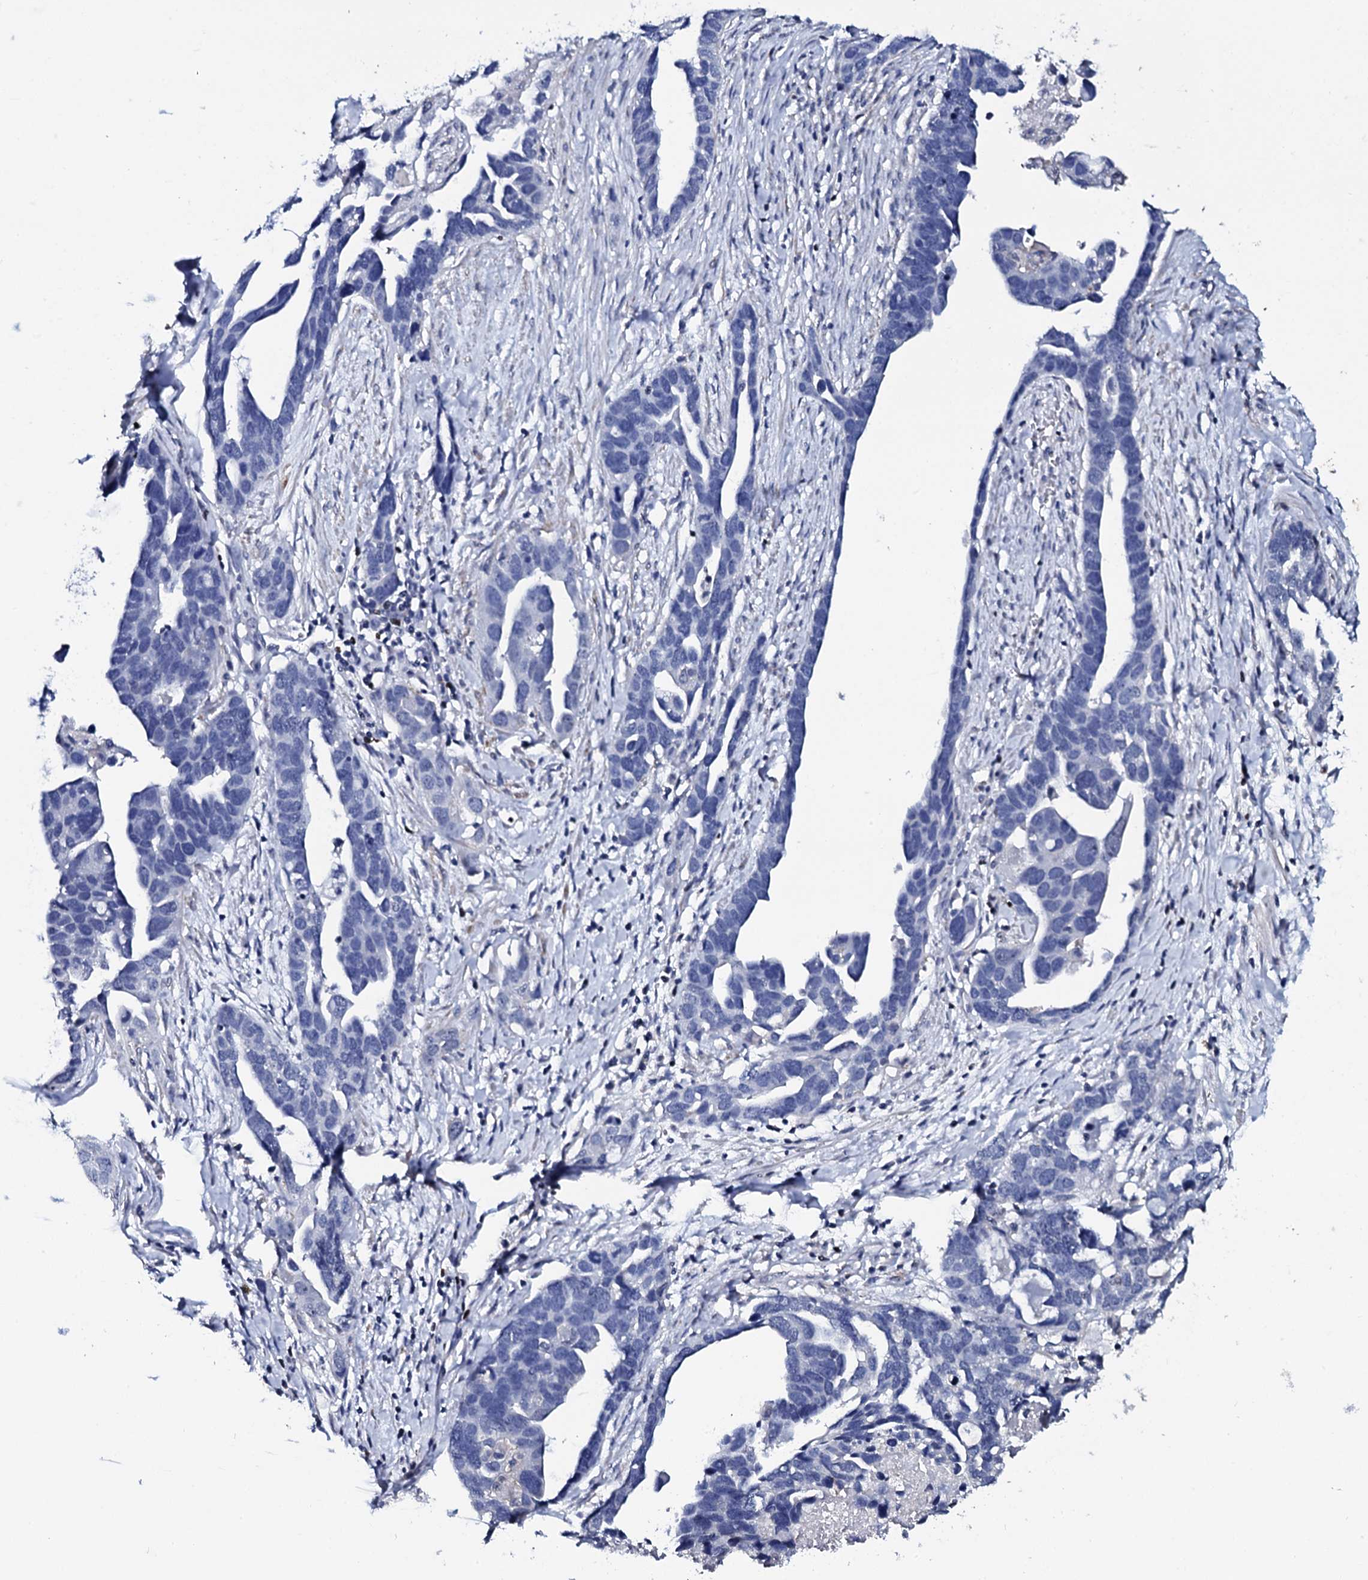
{"staining": {"intensity": "negative", "quantity": "none", "location": "none"}, "tissue": "ovarian cancer", "cell_type": "Tumor cells", "image_type": "cancer", "snomed": [{"axis": "morphology", "description": "Cystadenocarcinoma, serous, NOS"}, {"axis": "topography", "description": "Ovary"}], "caption": "The IHC micrograph has no significant positivity in tumor cells of ovarian cancer (serous cystadenocarcinoma) tissue.", "gene": "NPM2", "patient": {"sex": "female", "age": 54}}